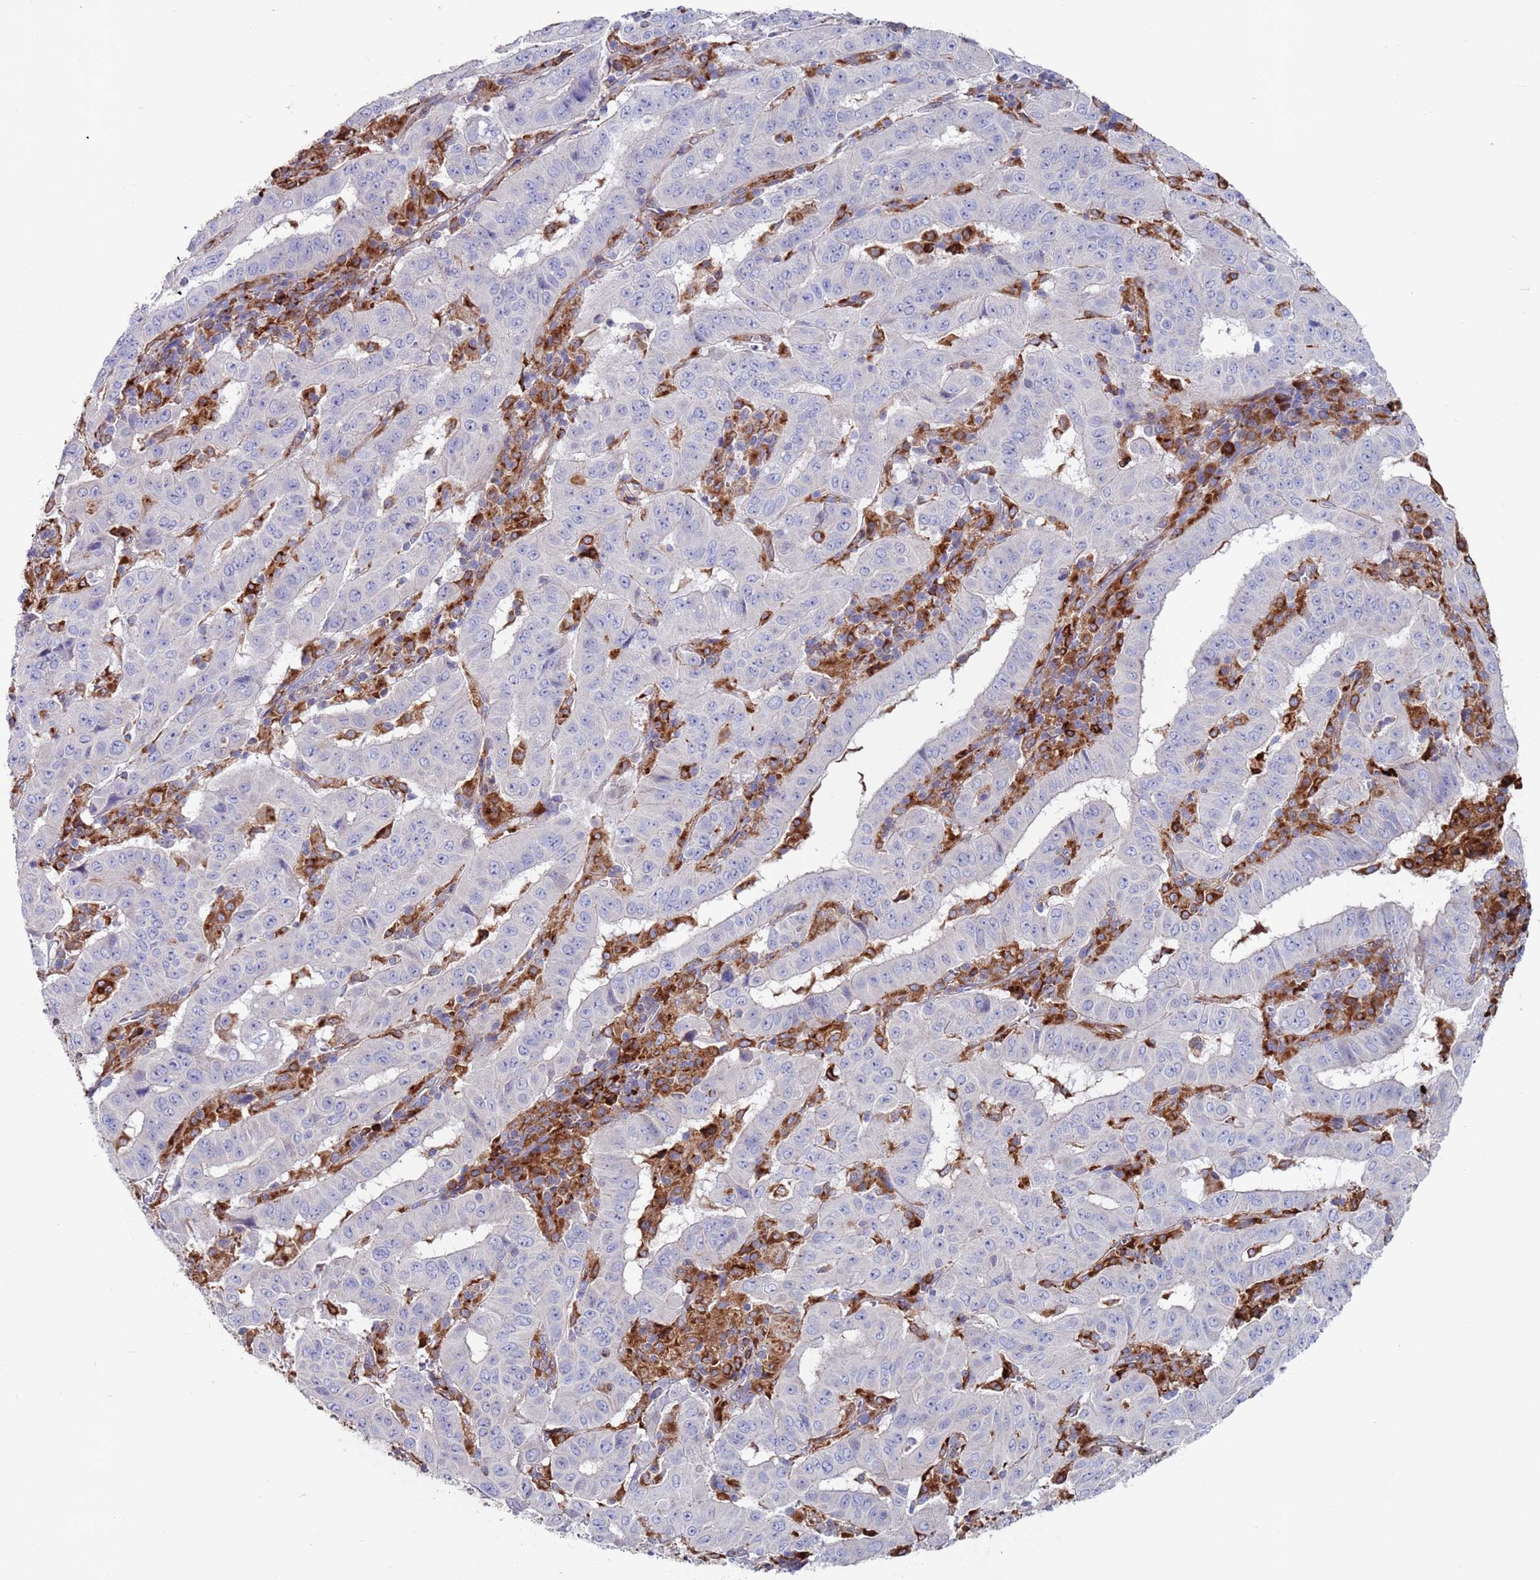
{"staining": {"intensity": "negative", "quantity": "none", "location": "none"}, "tissue": "pancreatic cancer", "cell_type": "Tumor cells", "image_type": "cancer", "snomed": [{"axis": "morphology", "description": "Adenocarcinoma, NOS"}, {"axis": "topography", "description": "Pancreas"}], "caption": "Photomicrograph shows no significant protein expression in tumor cells of pancreatic cancer.", "gene": "GREB1L", "patient": {"sex": "male", "age": 63}}